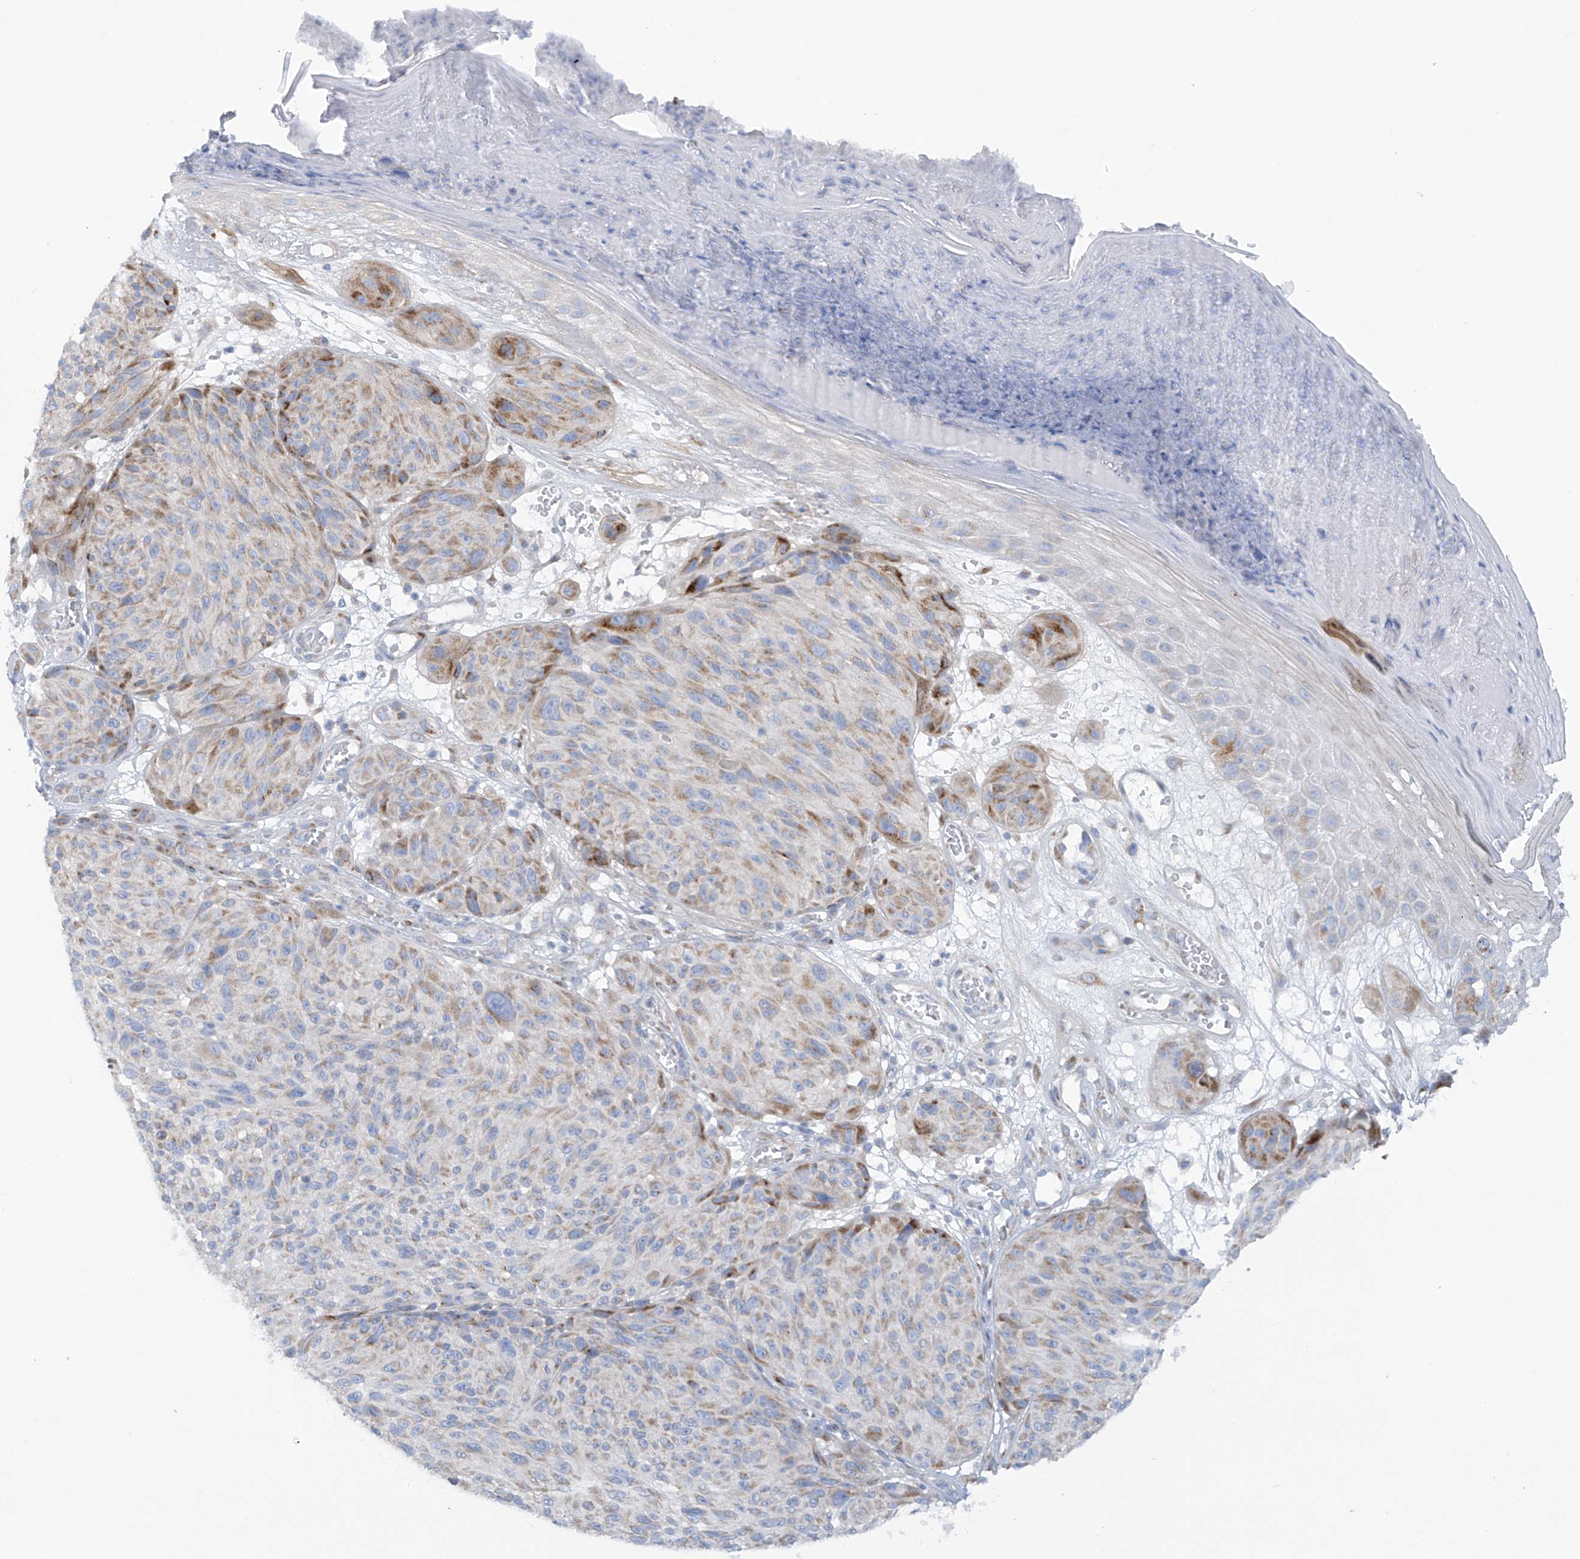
{"staining": {"intensity": "moderate", "quantity": "25%-75%", "location": "cytoplasmic/membranous"}, "tissue": "melanoma", "cell_type": "Tumor cells", "image_type": "cancer", "snomed": [{"axis": "morphology", "description": "Malignant melanoma, NOS"}, {"axis": "topography", "description": "Skin"}], "caption": "Malignant melanoma stained for a protein (brown) displays moderate cytoplasmic/membranous positive positivity in about 25%-75% of tumor cells.", "gene": "TRMT2B", "patient": {"sex": "male", "age": 83}}